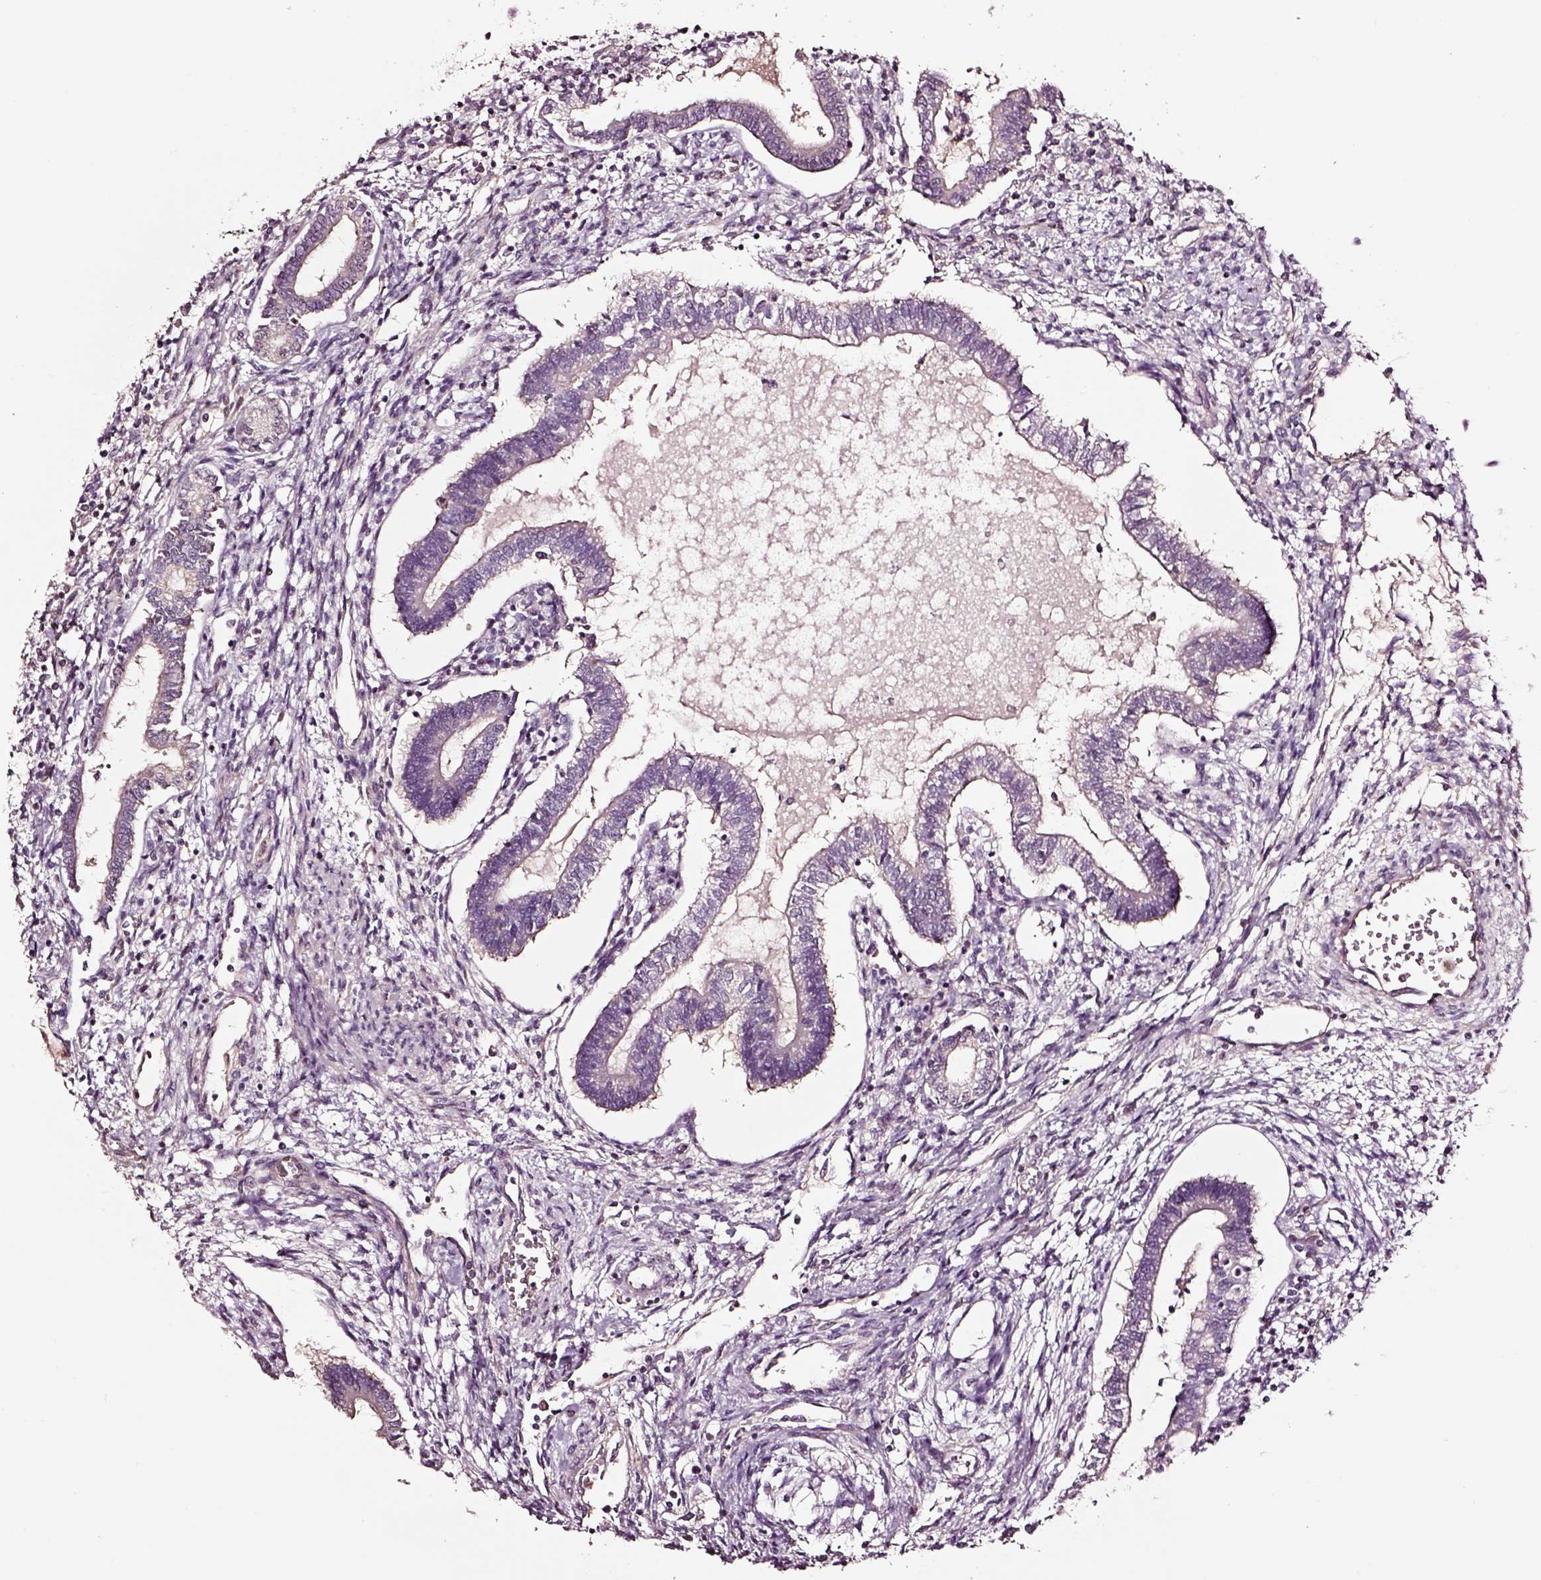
{"staining": {"intensity": "negative", "quantity": "none", "location": "none"}, "tissue": "testis cancer", "cell_type": "Tumor cells", "image_type": "cancer", "snomed": [{"axis": "morphology", "description": "Carcinoma, Embryonal, NOS"}, {"axis": "topography", "description": "Testis"}], "caption": "IHC of human embryonal carcinoma (testis) displays no staining in tumor cells. The staining was performed using DAB to visualize the protein expression in brown, while the nuclei were stained in blue with hematoxylin (Magnification: 20x).", "gene": "SMIM17", "patient": {"sex": "male", "age": 37}}